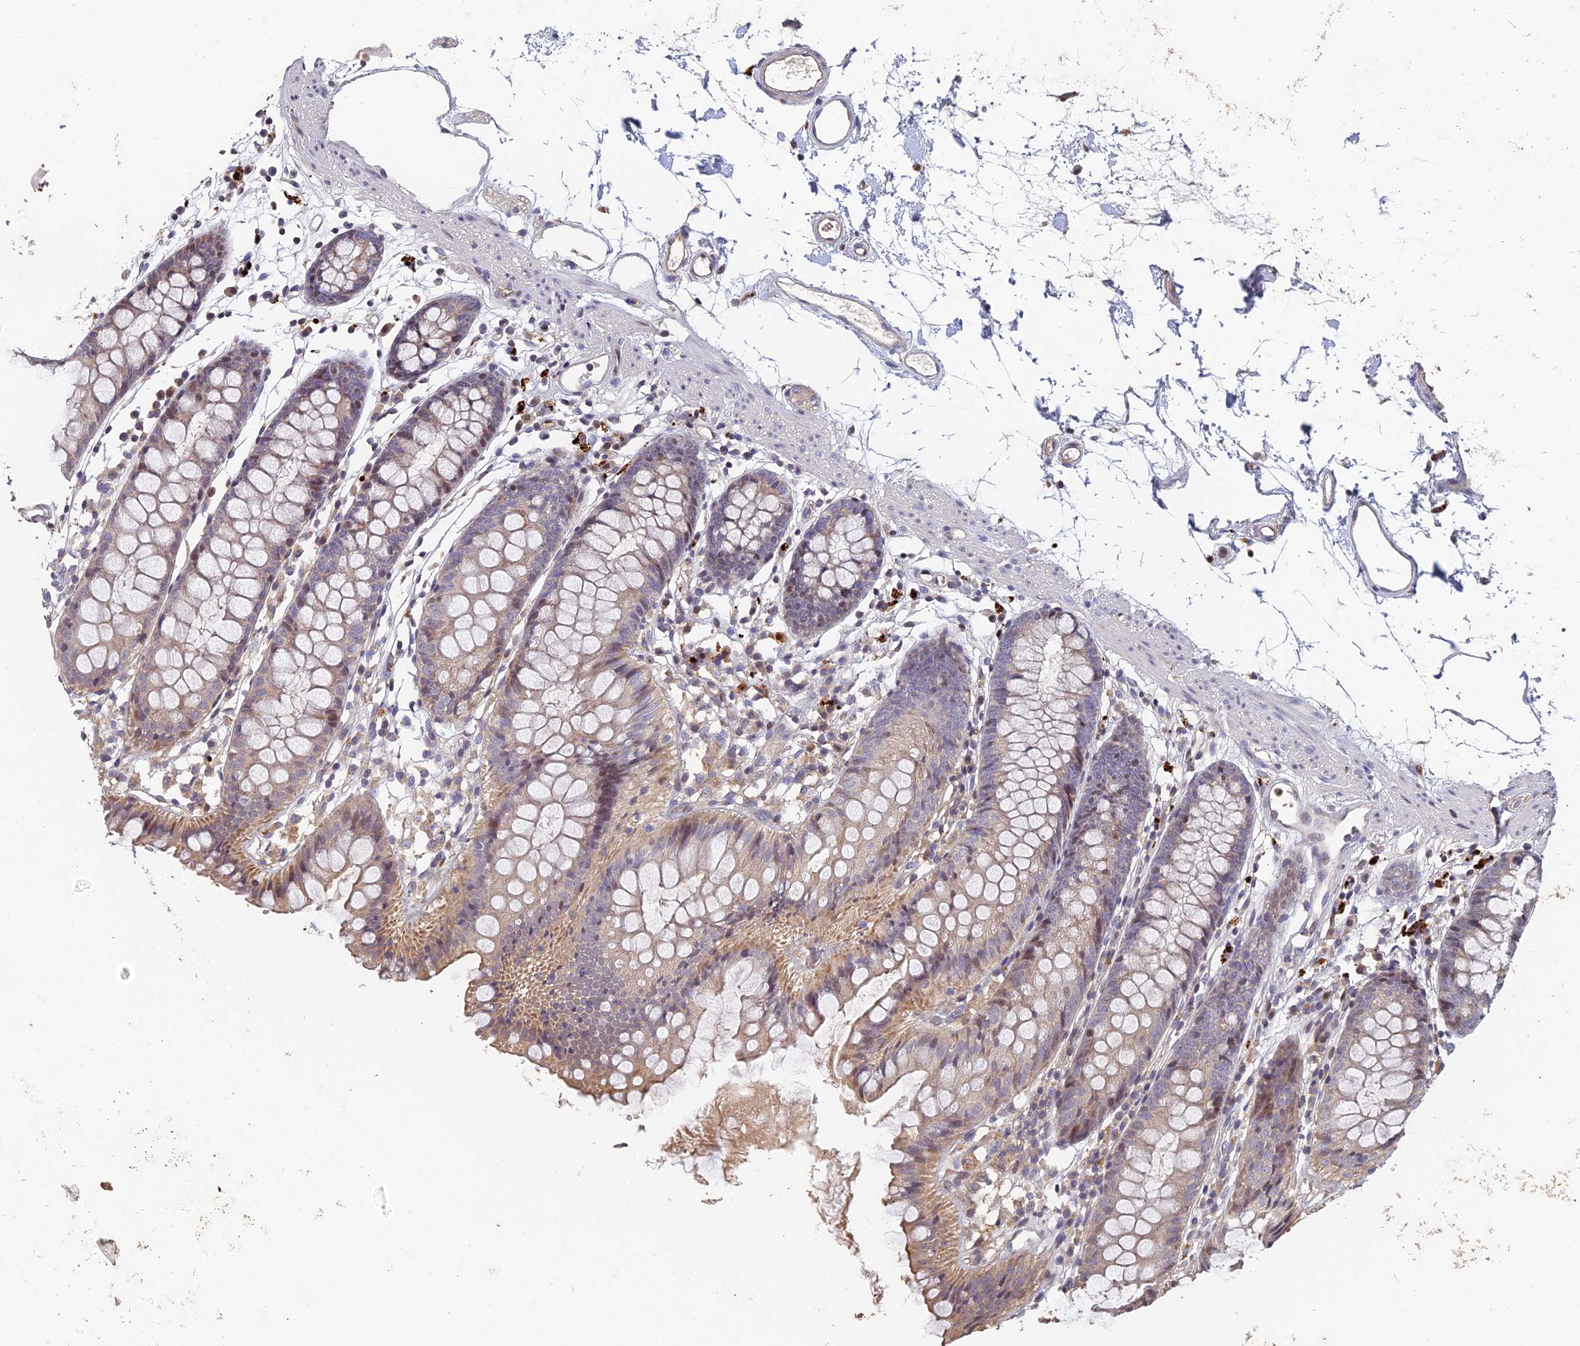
{"staining": {"intensity": "weak", "quantity": ">75%", "location": "cytoplasmic/membranous"}, "tissue": "colon", "cell_type": "Endothelial cells", "image_type": "normal", "snomed": [{"axis": "morphology", "description": "Normal tissue, NOS"}, {"axis": "topography", "description": "Colon"}], "caption": "Endothelial cells reveal low levels of weak cytoplasmic/membranous expression in about >75% of cells in normal colon.", "gene": "ADAMTS13", "patient": {"sex": "female", "age": 84}}